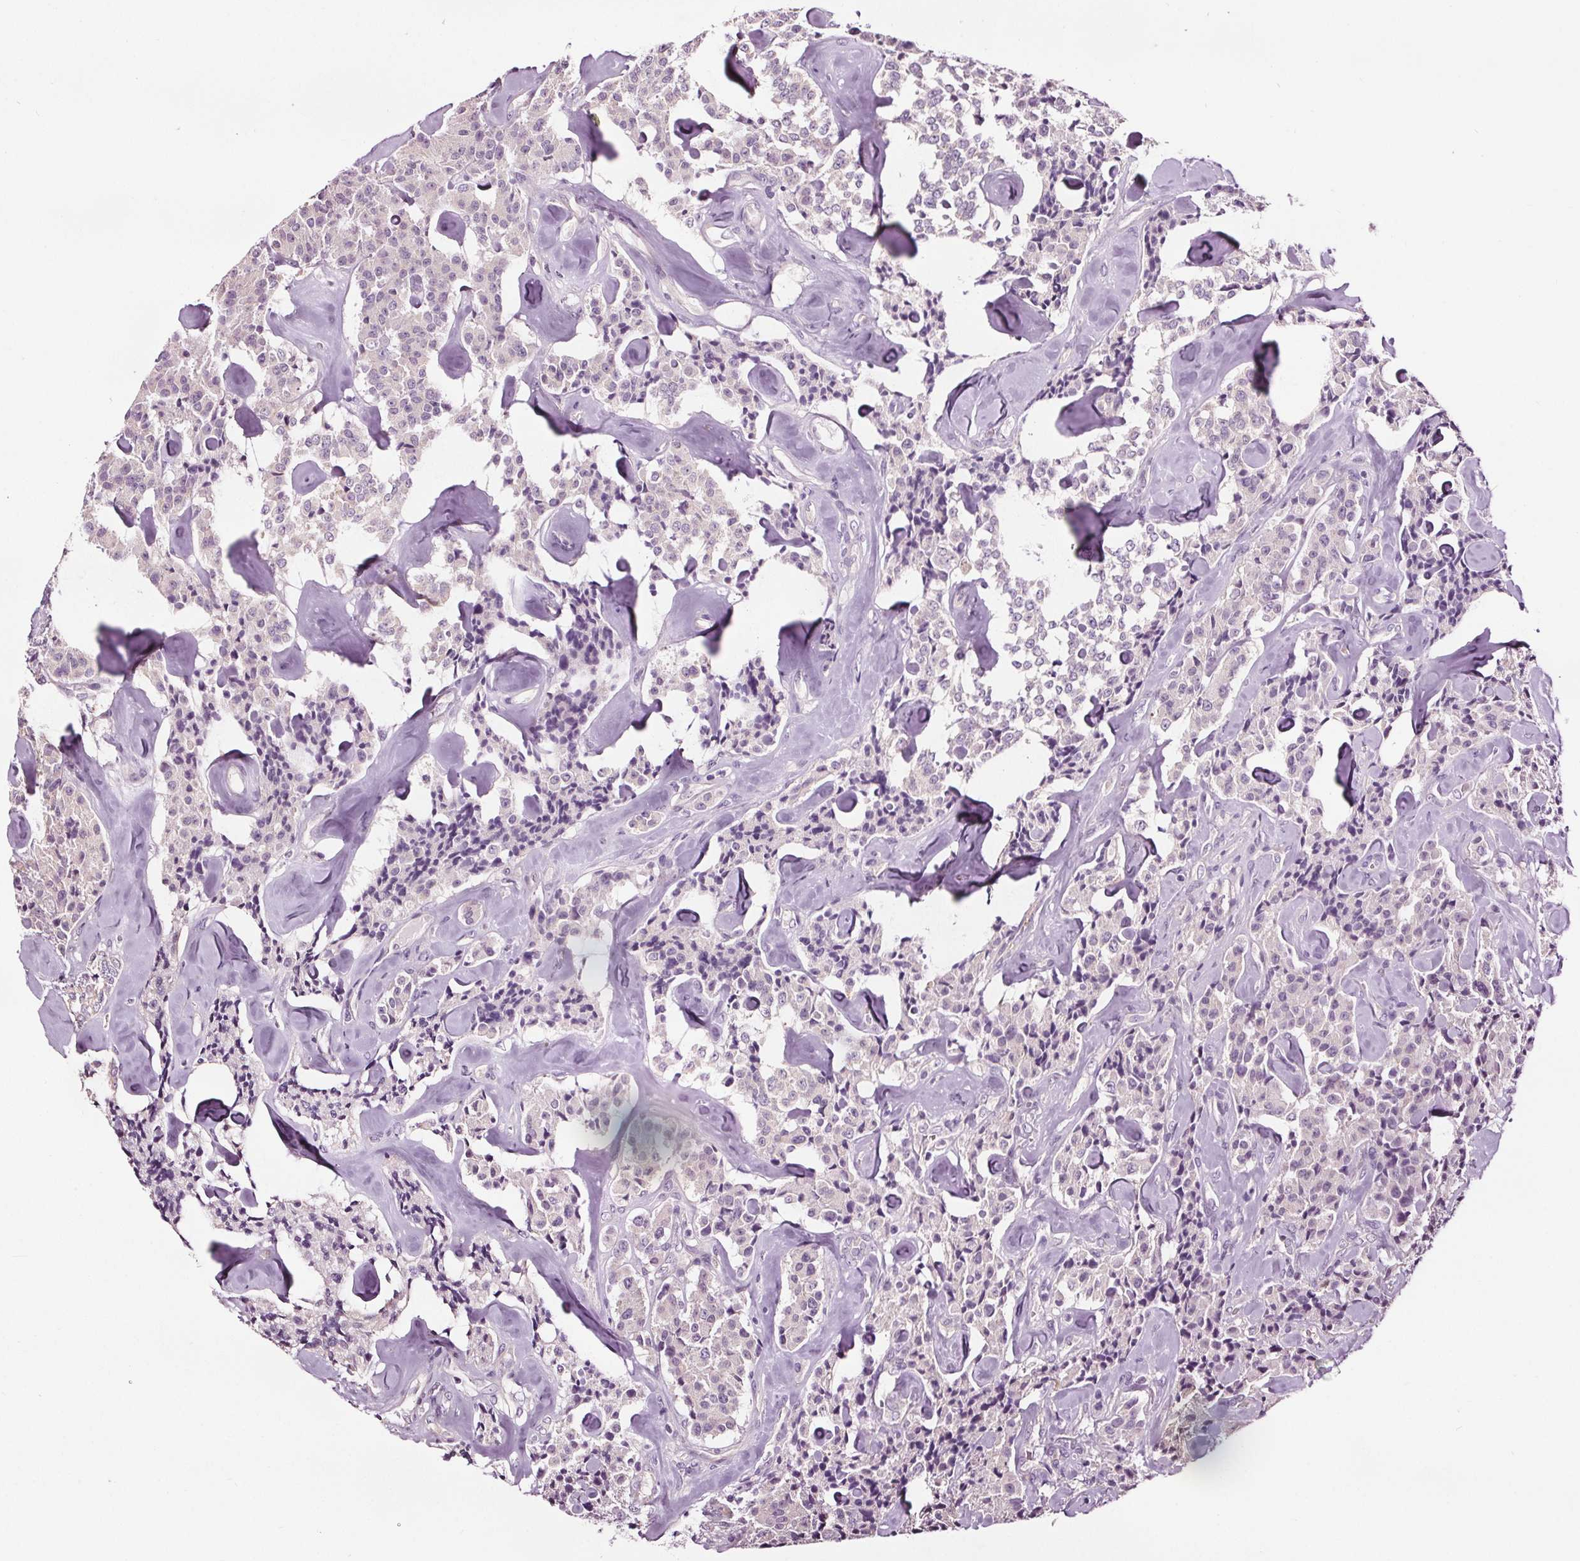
{"staining": {"intensity": "negative", "quantity": "none", "location": "none"}, "tissue": "carcinoid", "cell_type": "Tumor cells", "image_type": "cancer", "snomed": [{"axis": "morphology", "description": "Carcinoid, malignant, NOS"}, {"axis": "topography", "description": "Pancreas"}], "caption": "Immunohistochemistry image of carcinoid (malignant) stained for a protein (brown), which displays no positivity in tumor cells.", "gene": "RASA1", "patient": {"sex": "male", "age": 41}}